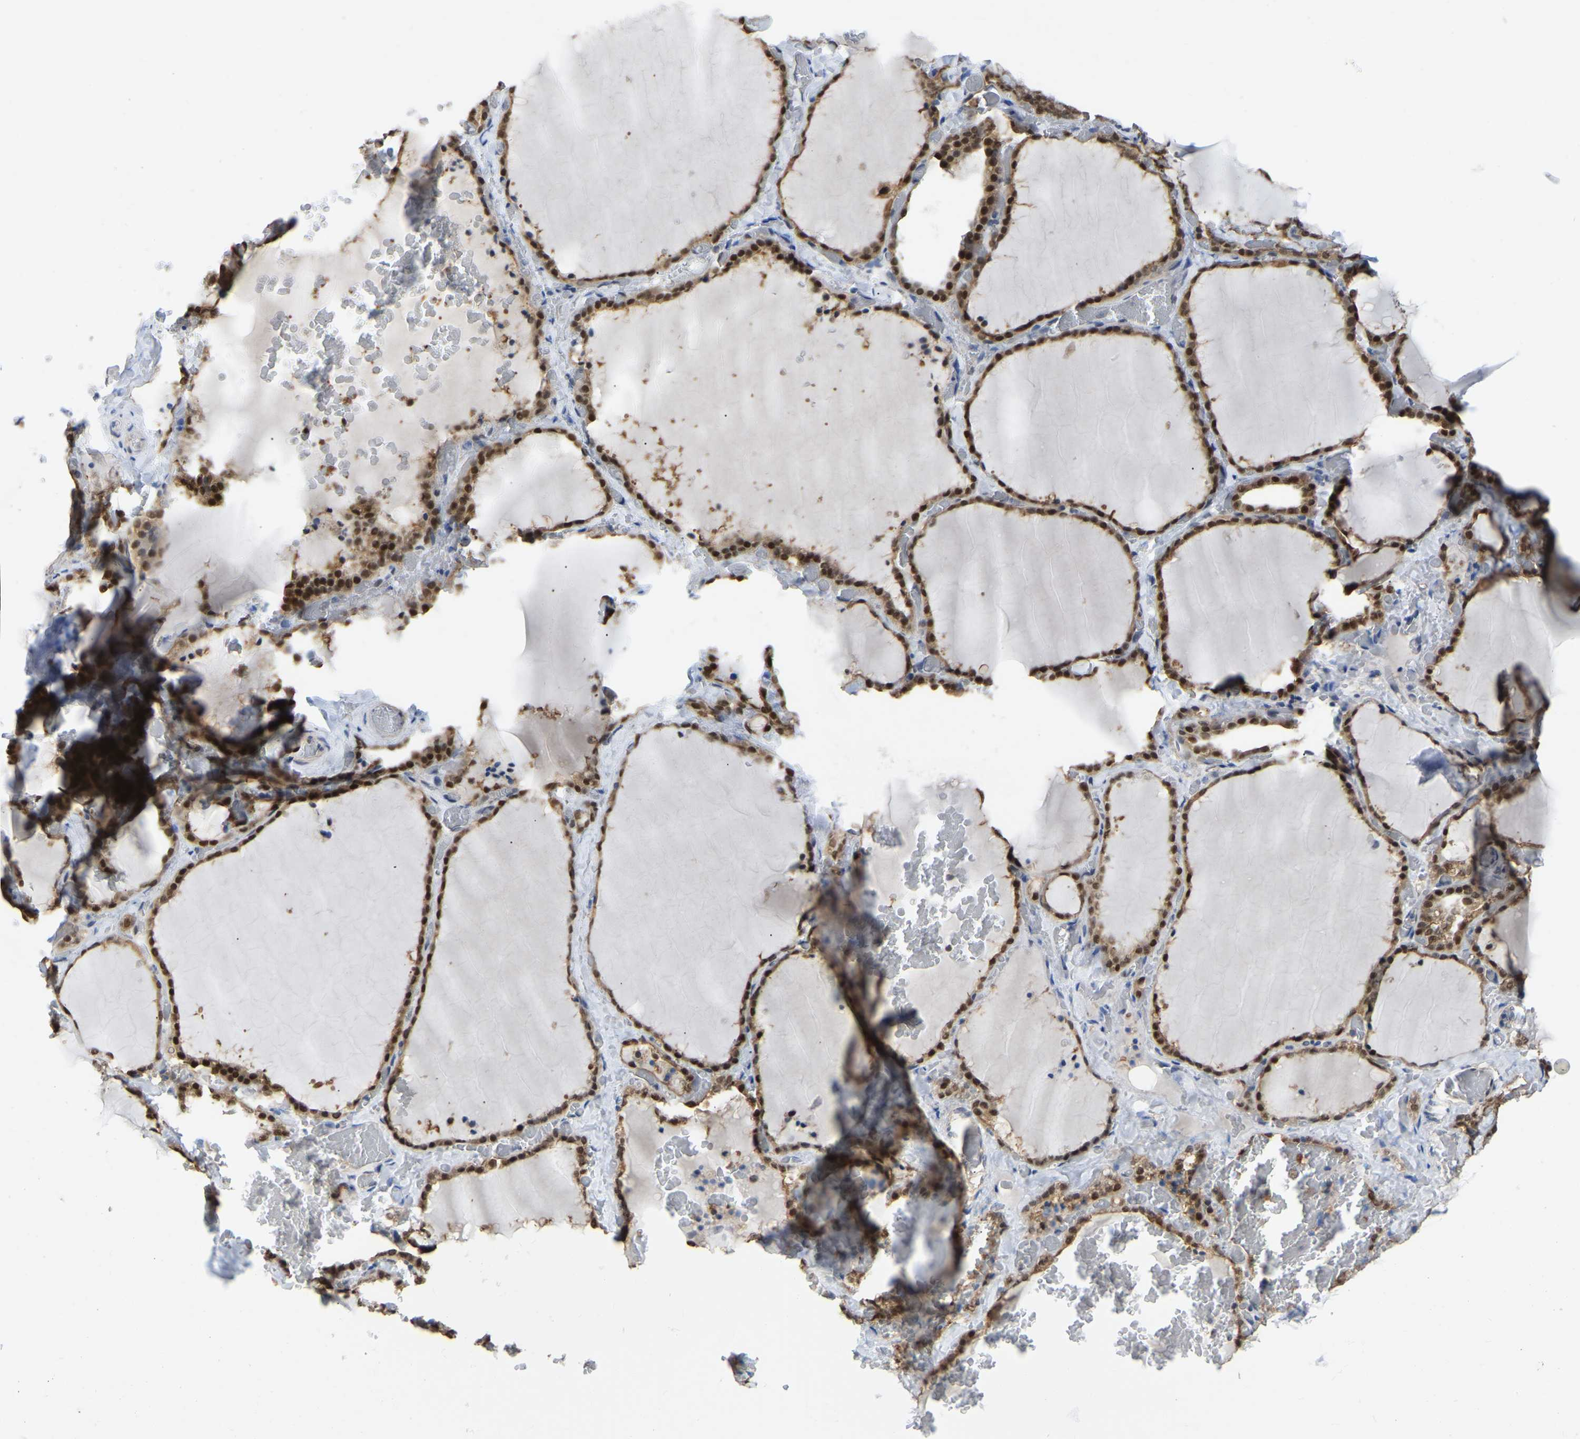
{"staining": {"intensity": "strong", "quantity": ">75%", "location": "cytoplasmic/membranous,nuclear"}, "tissue": "thyroid gland", "cell_type": "Glandular cells", "image_type": "normal", "snomed": [{"axis": "morphology", "description": "Normal tissue, NOS"}, {"axis": "topography", "description": "Thyroid gland"}], "caption": "A high amount of strong cytoplasmic/membranous,nuclear staining is identified in about >75% of glandular cells in unremarkable thyroid gland. (DAB (3,3'-diaminobenzidine) IHC with brightfield microscopy, high magnification).", "gene": "KLRG2", "patient": {"sex": "female", "age": 22}}